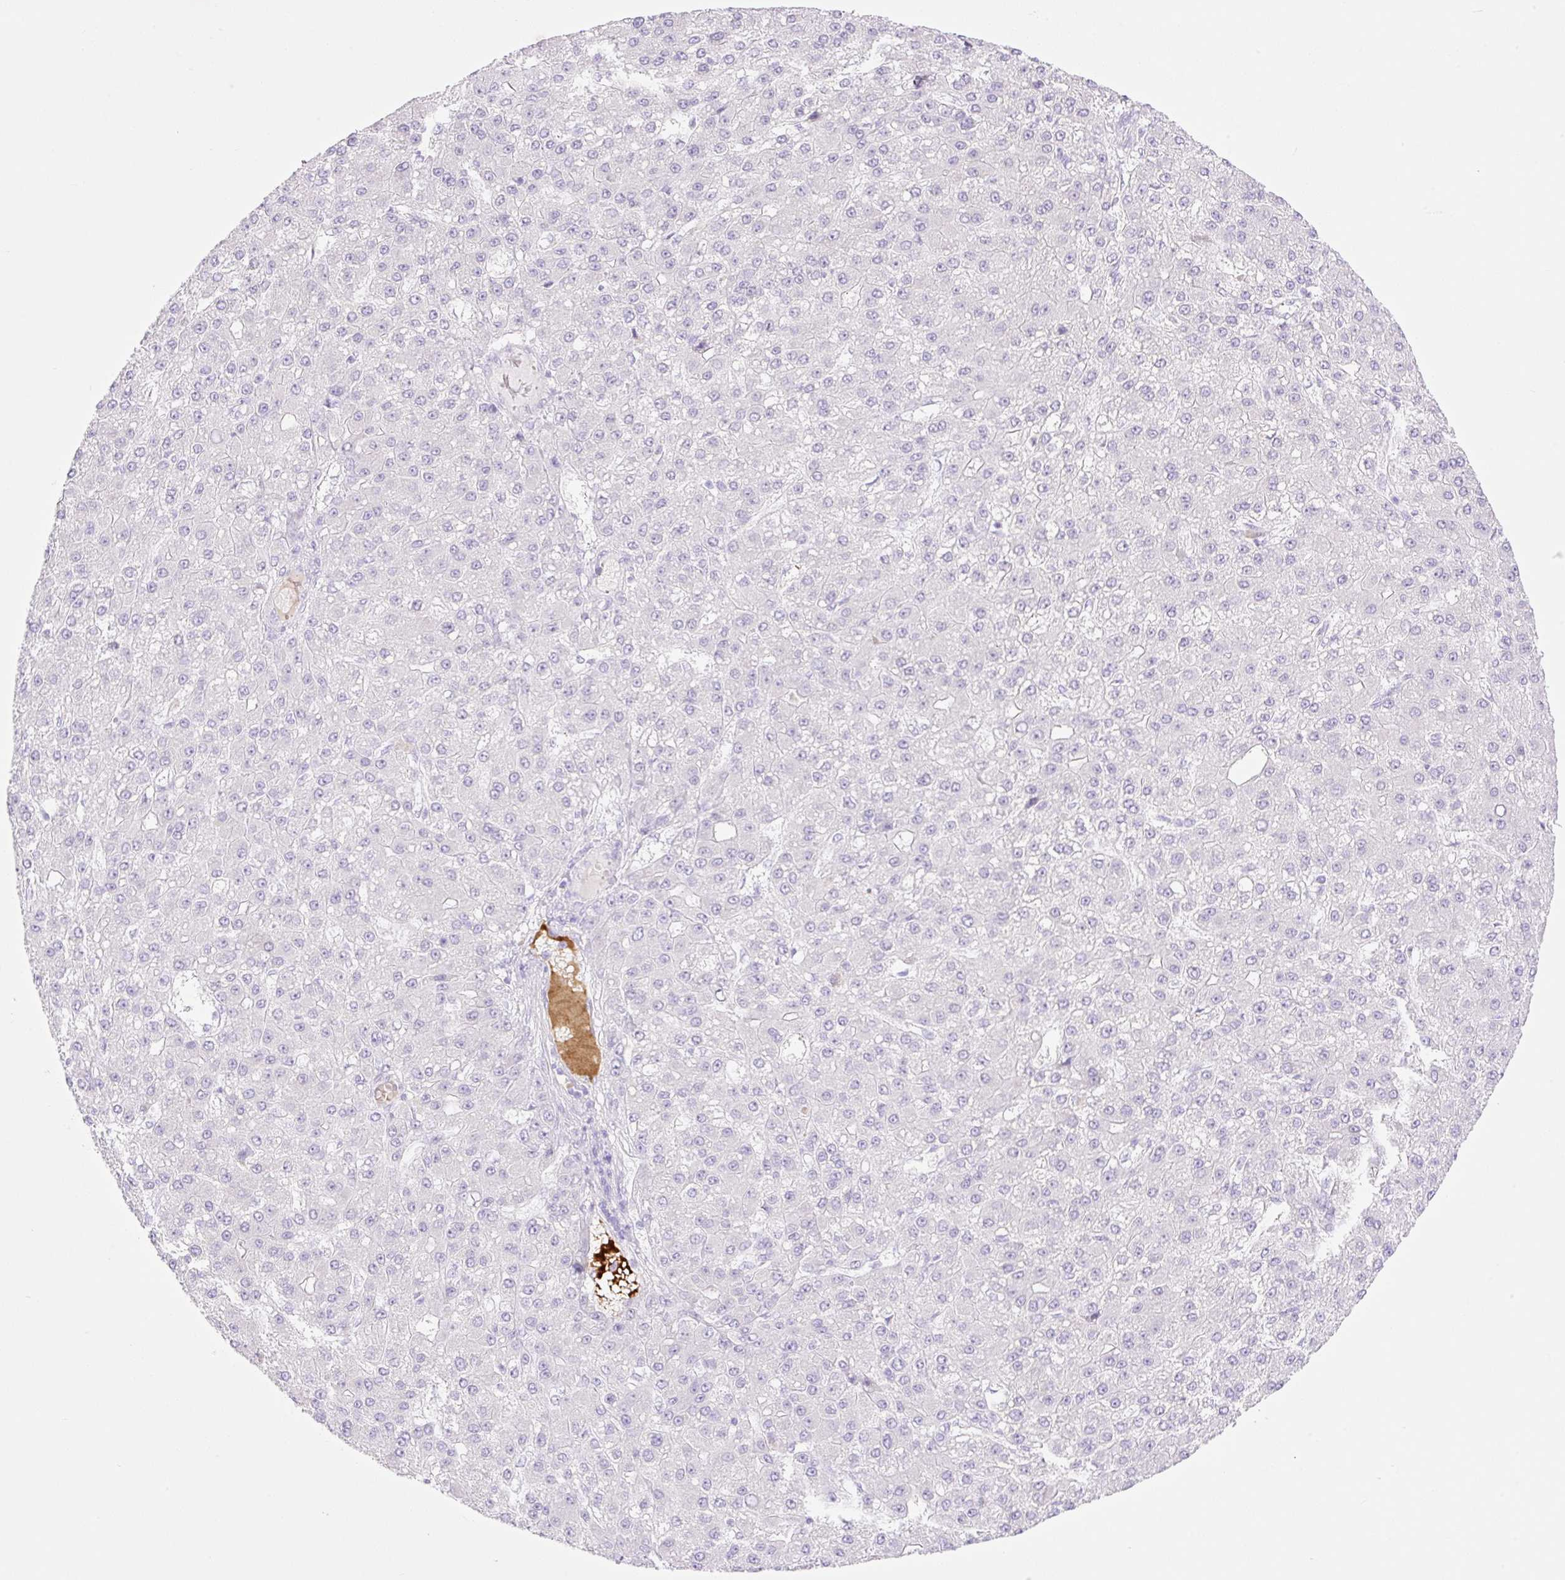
{"staining": {"intensity": "negative", "quantity": "none", "location": "none"}, "tissue": "liver cancer", "cell_type": "Tumor cells", "image_type": "cancer", "snomed": [{"axis": "morphology", "description": "Carcinoma, Hepatocellular, NOS"}, {"axis": "topography", "description": "Liver"}], "caption": "There is no significant positivity in tumor cells of liver hepatocellular carcinoma. Nuclei are stained in blue.", "gene": "CDX1", "patient": {"sex": "male", "age": 67}}